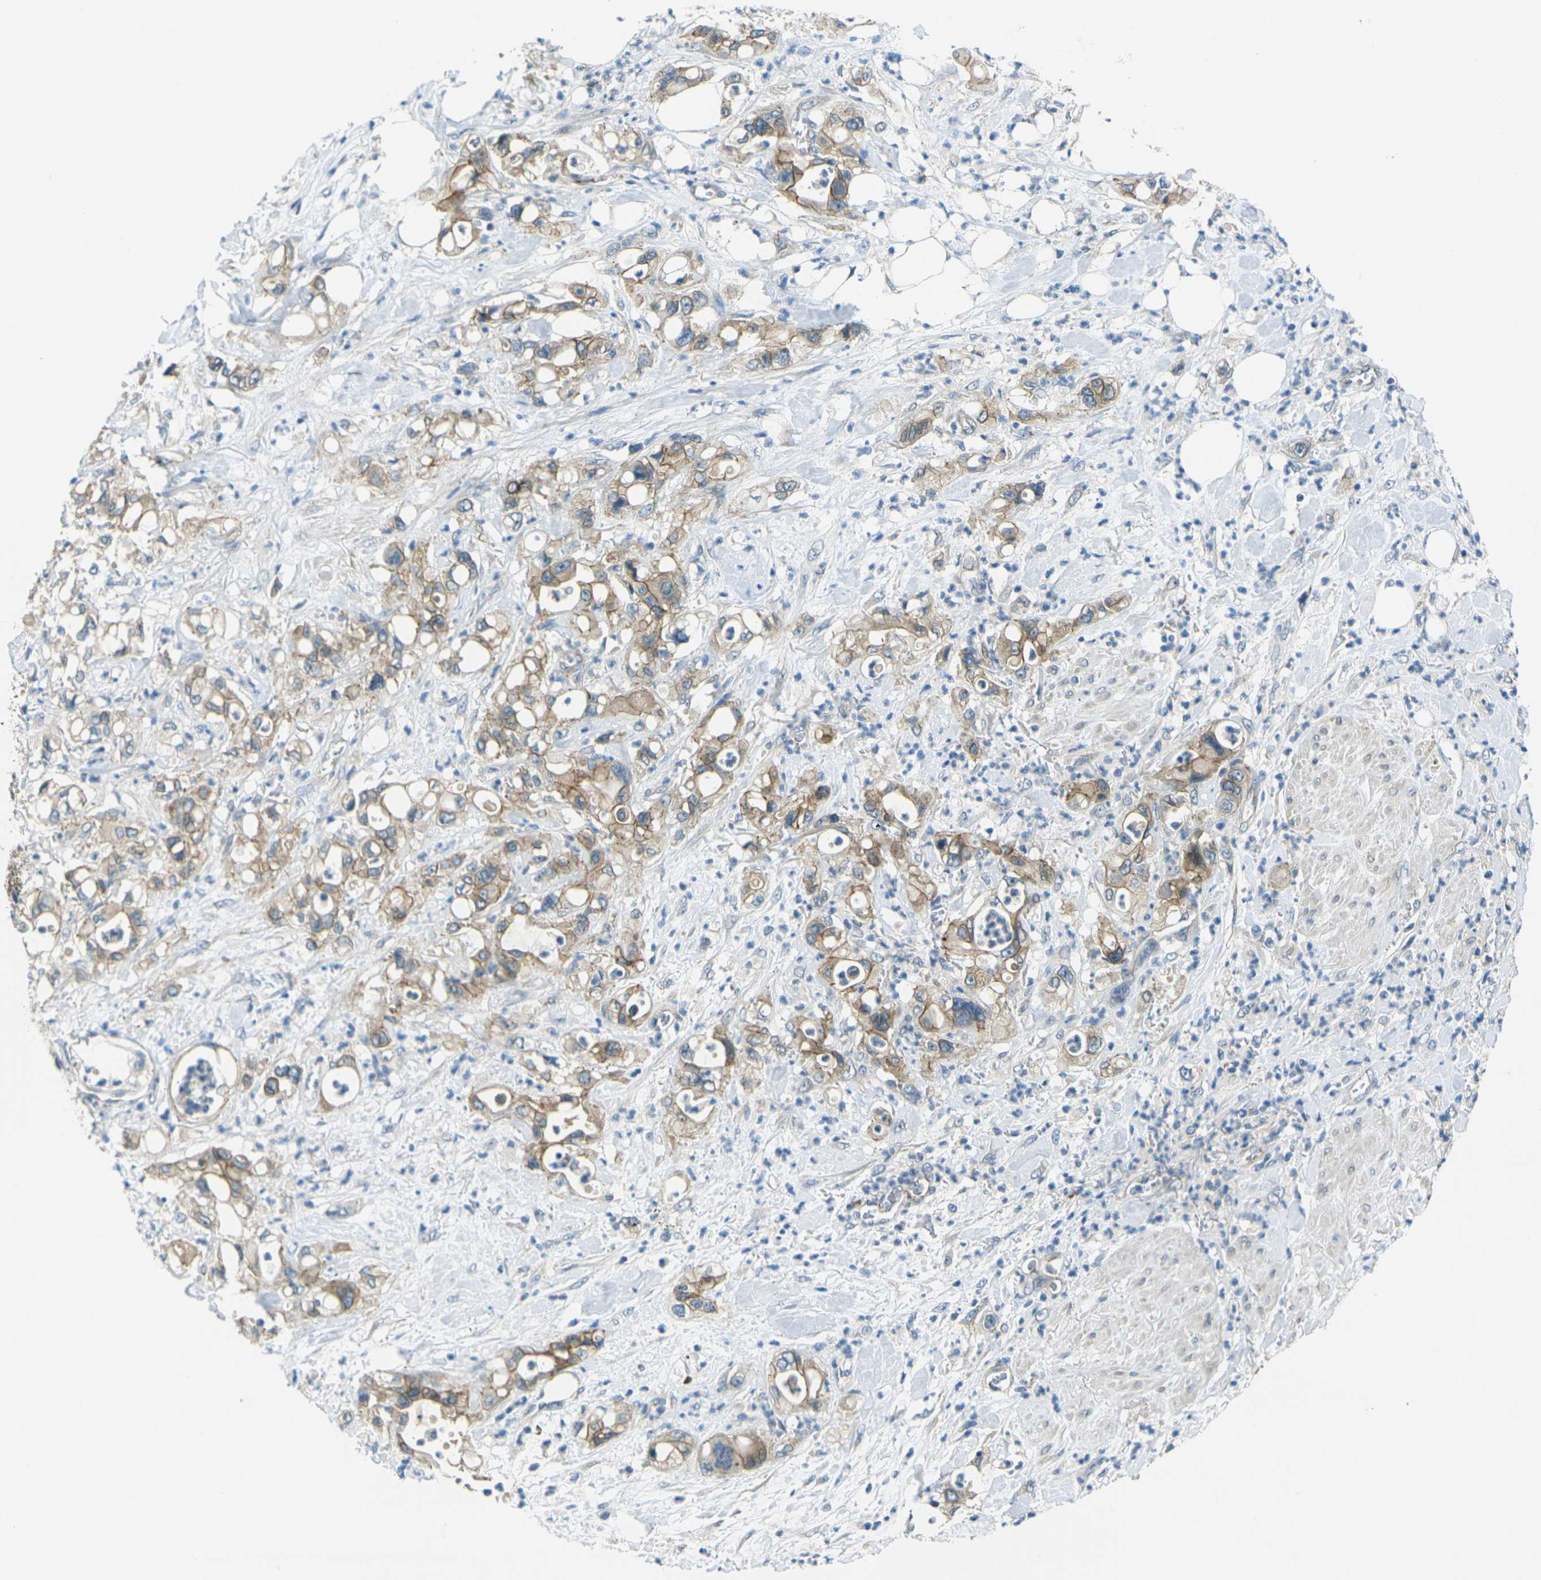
{"staining": {"intensity": "weak", "quantity": "25%-75%", "location": "cytoplasmic/membranous"}, "tissue": "pancreatic cancer", "cell_type": "Tumor cells", "image_type": "cancer", "snomed": [{"axis": "morphology", "description": "Adenocarcinoma, NOS"}, {"axis": "topography", "description": "Pancreas"}], "caption": "A low amount of weak cytoplasmic/membranous positivity is identified in about 25%-75% of tumor cells in pancreatic cancer tissue. The protein of interest is shown in brown color, while the nuclei are stained blue.", "gene": "RHBDD1", "patient": {"sex": "male", "age": 70}}